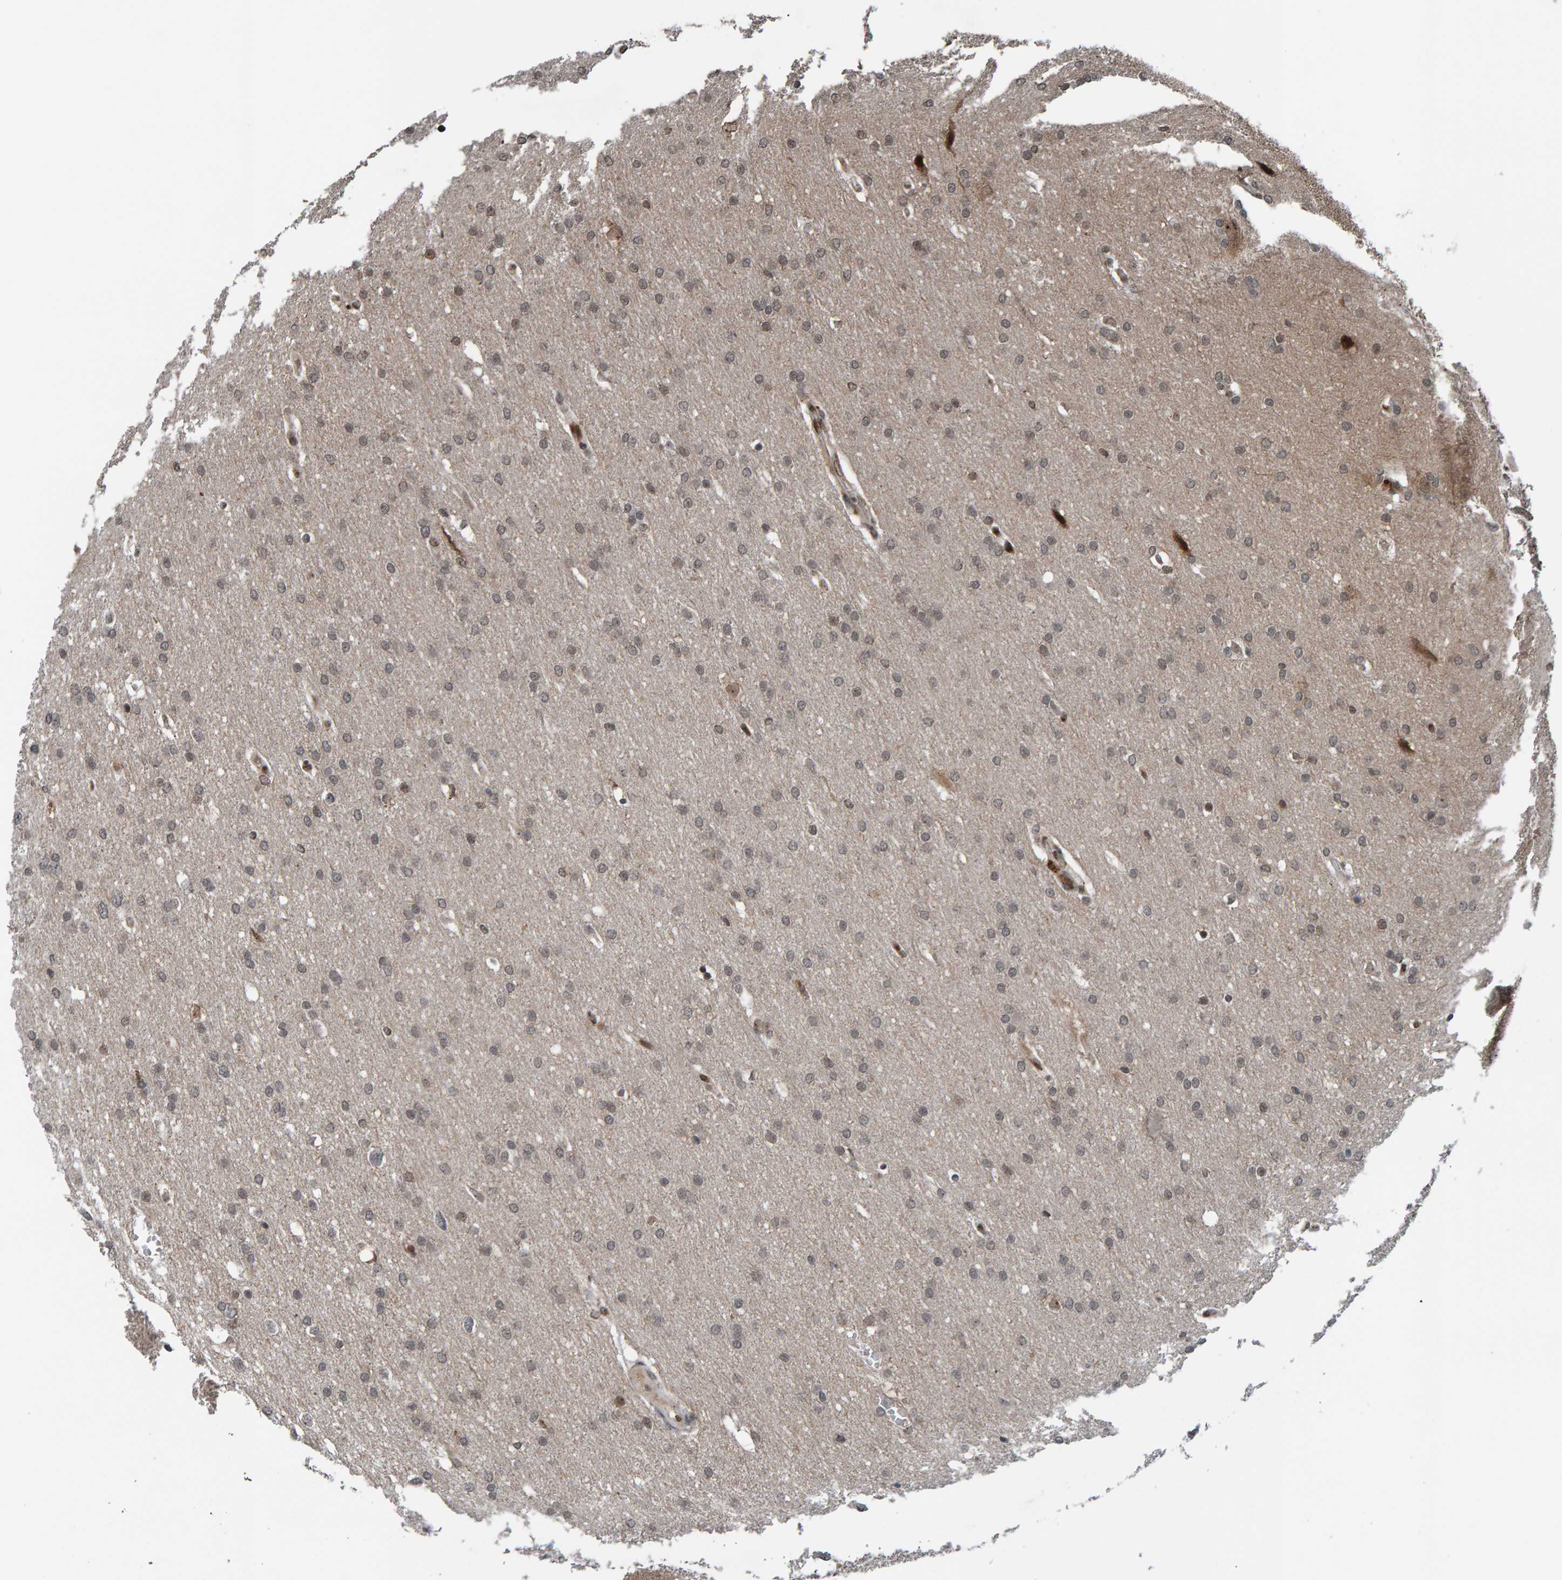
{"staining": {"intensity": "weak", "quantity": "<25%", "location": "nuclear"}, "tissue": "glioma", "cell_type": "Tumor cells", "image_type": "cancer", "snomed": [{"axis": "morphology", "description": "Glioma, malignant, Low grade"}, {"axis": "topography", "description": "Brain"}], "caption": "The histopathology image reveals no significant positivity in tumor cells of malignant glioma (low-grade).", "gene": "ZNF366", "patient": {"sex": "female", "age": 37}}